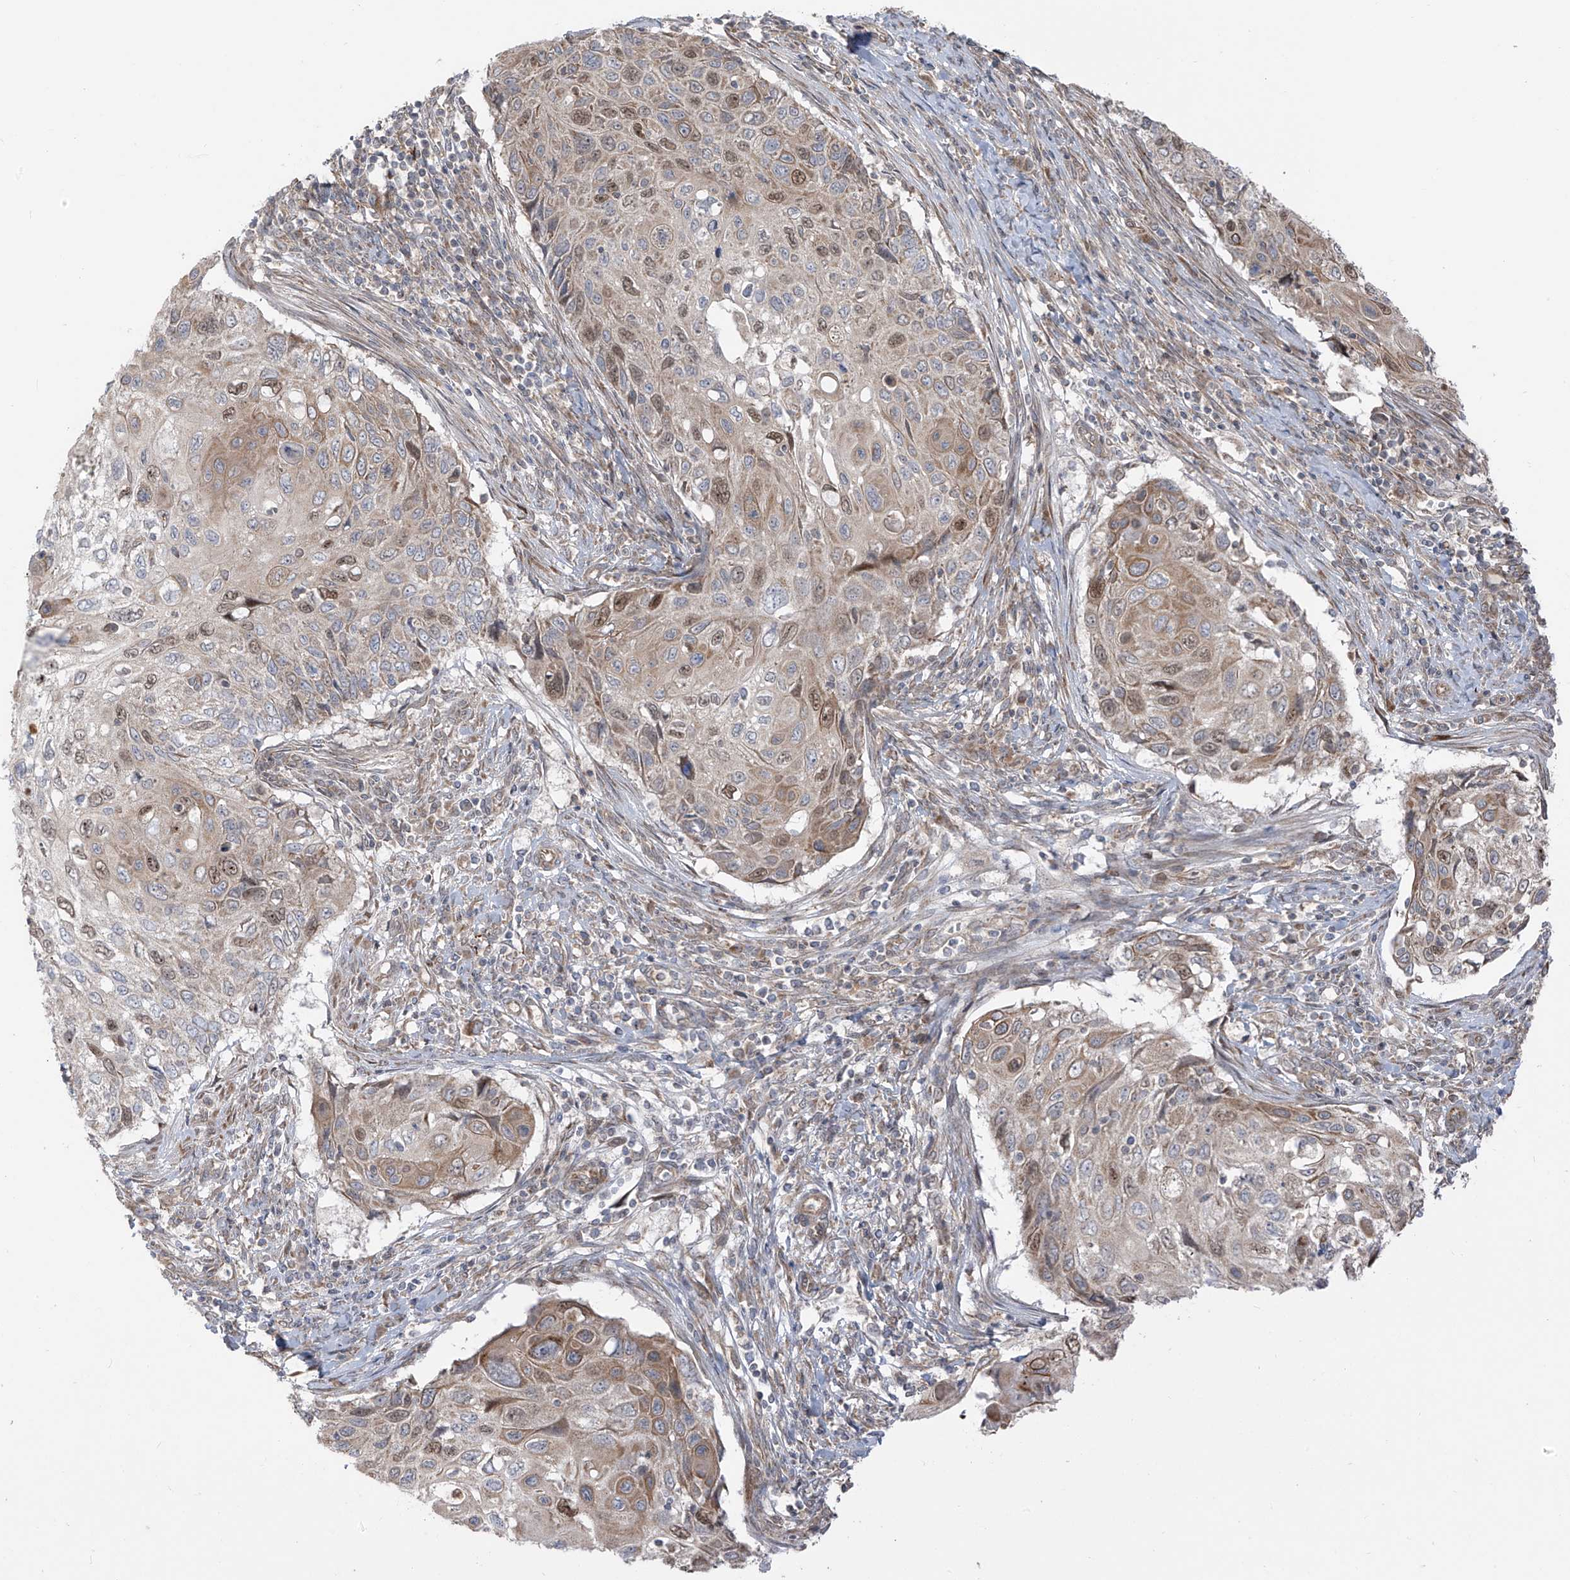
{"staining": {"intensity": "moderate", "quantity": "<25%", "location": "cytoplasmic/membranous,nuclear"}, "tissue": "cervical cancer", "cell_type": "Tumor cells", "image_type": "cancer", "snomed": [{"axis": "morphology", "description": "Squamous cell carcinoma, NOS"}, {"axis": "topography", "description": "Cervix"}], "caption": "Cervical cancer was stained to show a protein in brown. There is low levels of moderate cytoplasmic/membranous and nuclear staining in approximately <25% of tumor cells.", "gene": "PDE11A", "patient": {"sex": "female", "age": 70}}